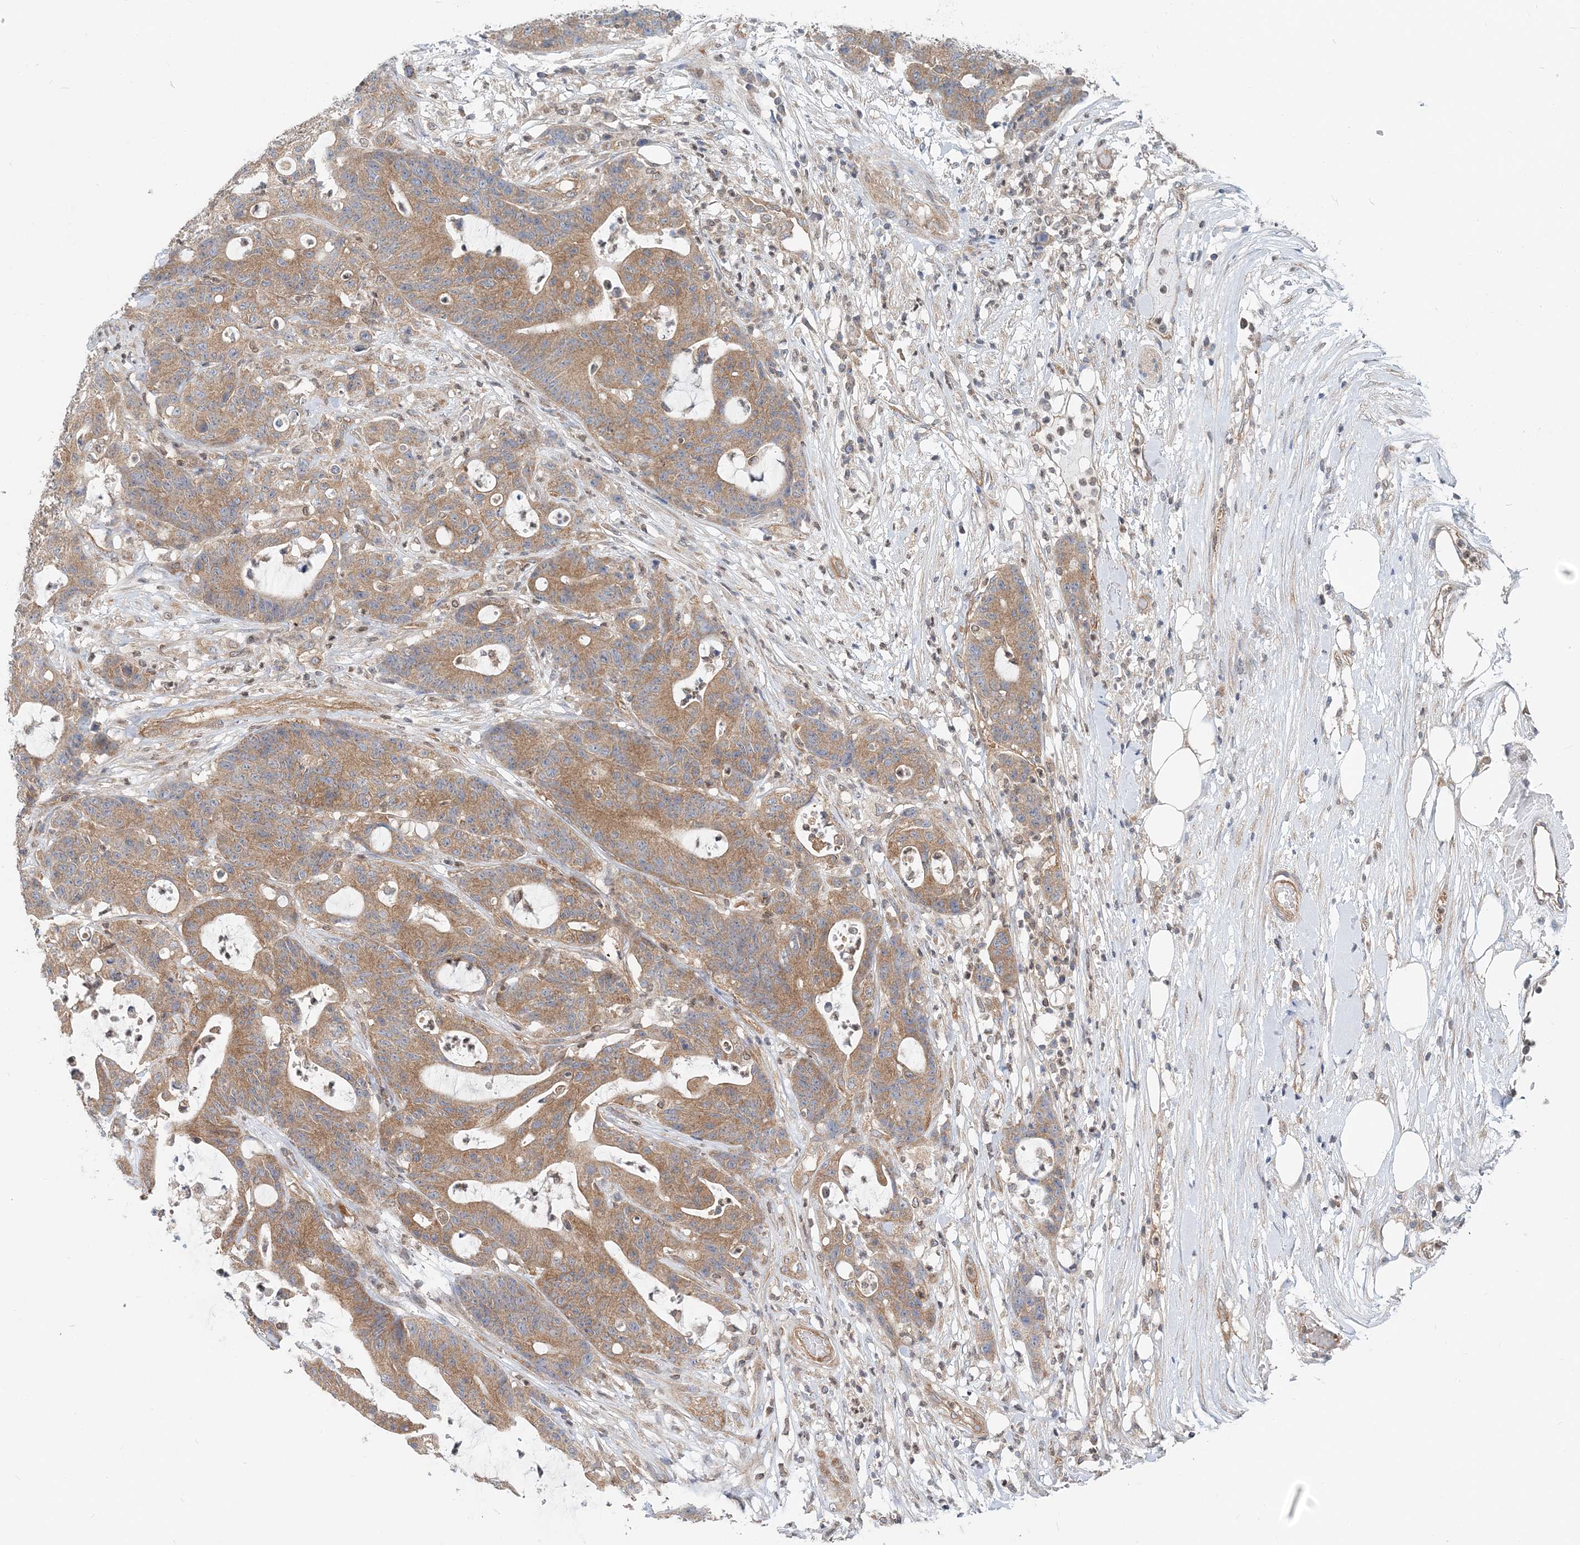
{"staining": {"intensity": "moderate", "quantity": ">75%", "location": "cytoplasmic/membranous"}, "tissue": "colorectal cancer", "cell_type": "Tumor cells", "image_type": "cancer", "snomed": [{"axis": "morphology", "description": "Adenocarcinoma, NOS"}, {"axis": "topography", "description": "Colon"}], "caption": "Human colorectal cancer stained with a protein marker shows moderate staining in tumor cells.", "gene": "MOB4", "patient": {"sex": "female", "age": 84}}